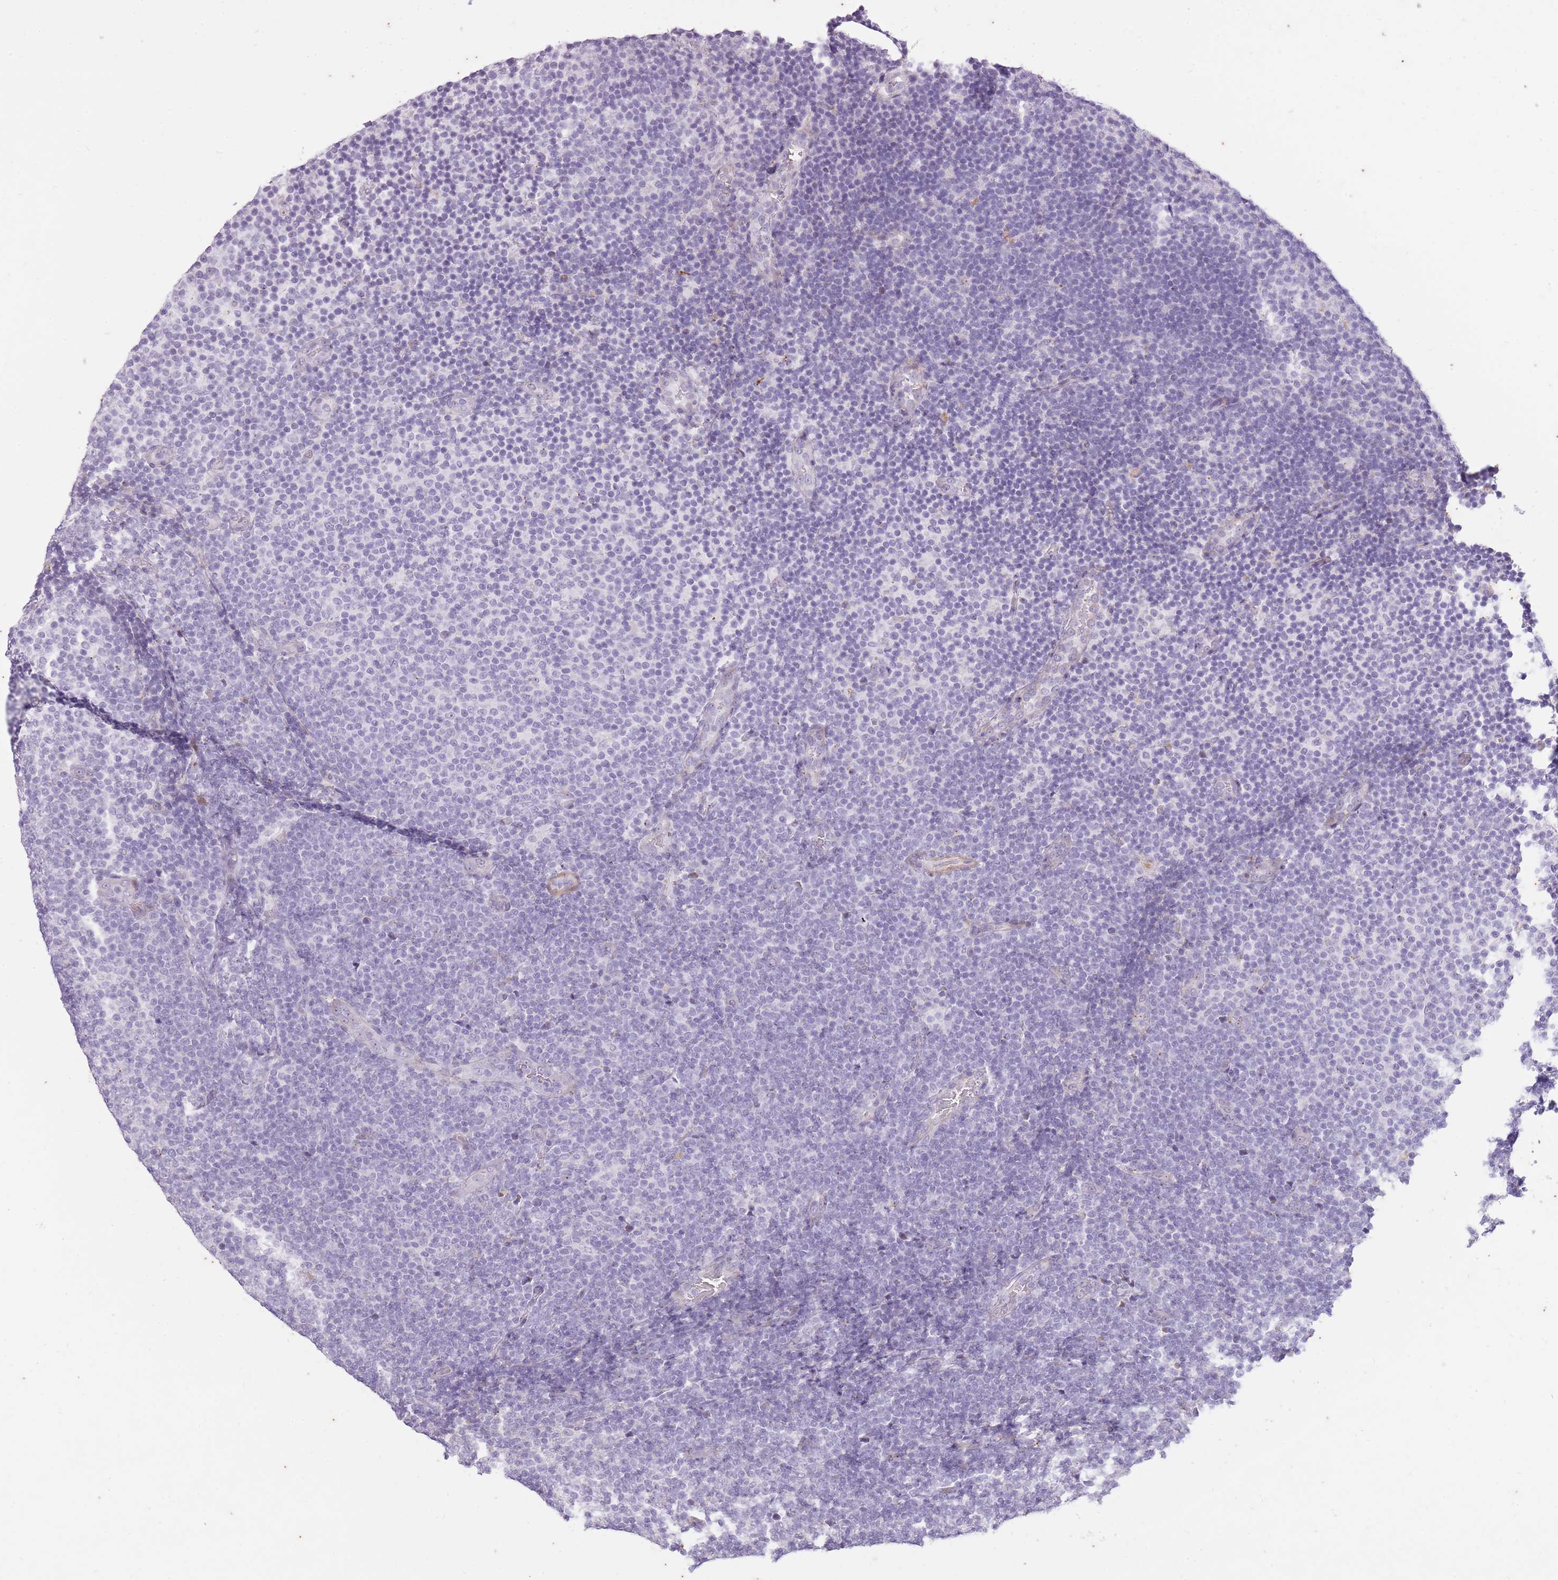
{"staining": {"intensity": "negative", "quantity": "none", "location": "none"}, "tissue": "lymphoma", "cell_type": "Tumor cells", "image_type": "cancer", "snomed": [{"axis": "morphology", "description": "Malignant lymphoma, non-Hodgkin's type, Low grade"}, {"axis": "topography", "description": "Lymph node"}], "caption": "An immunohistochemistry image of malignant lymphoma, non-Hodgkin's type (low-grade) is shown. There is no staining in tumor cells of malignant lymphoma, non-Hodgkin's type (low-grade).", "gene": "CNTNAP3", "patient": {"sex": "male", "age": 66}}